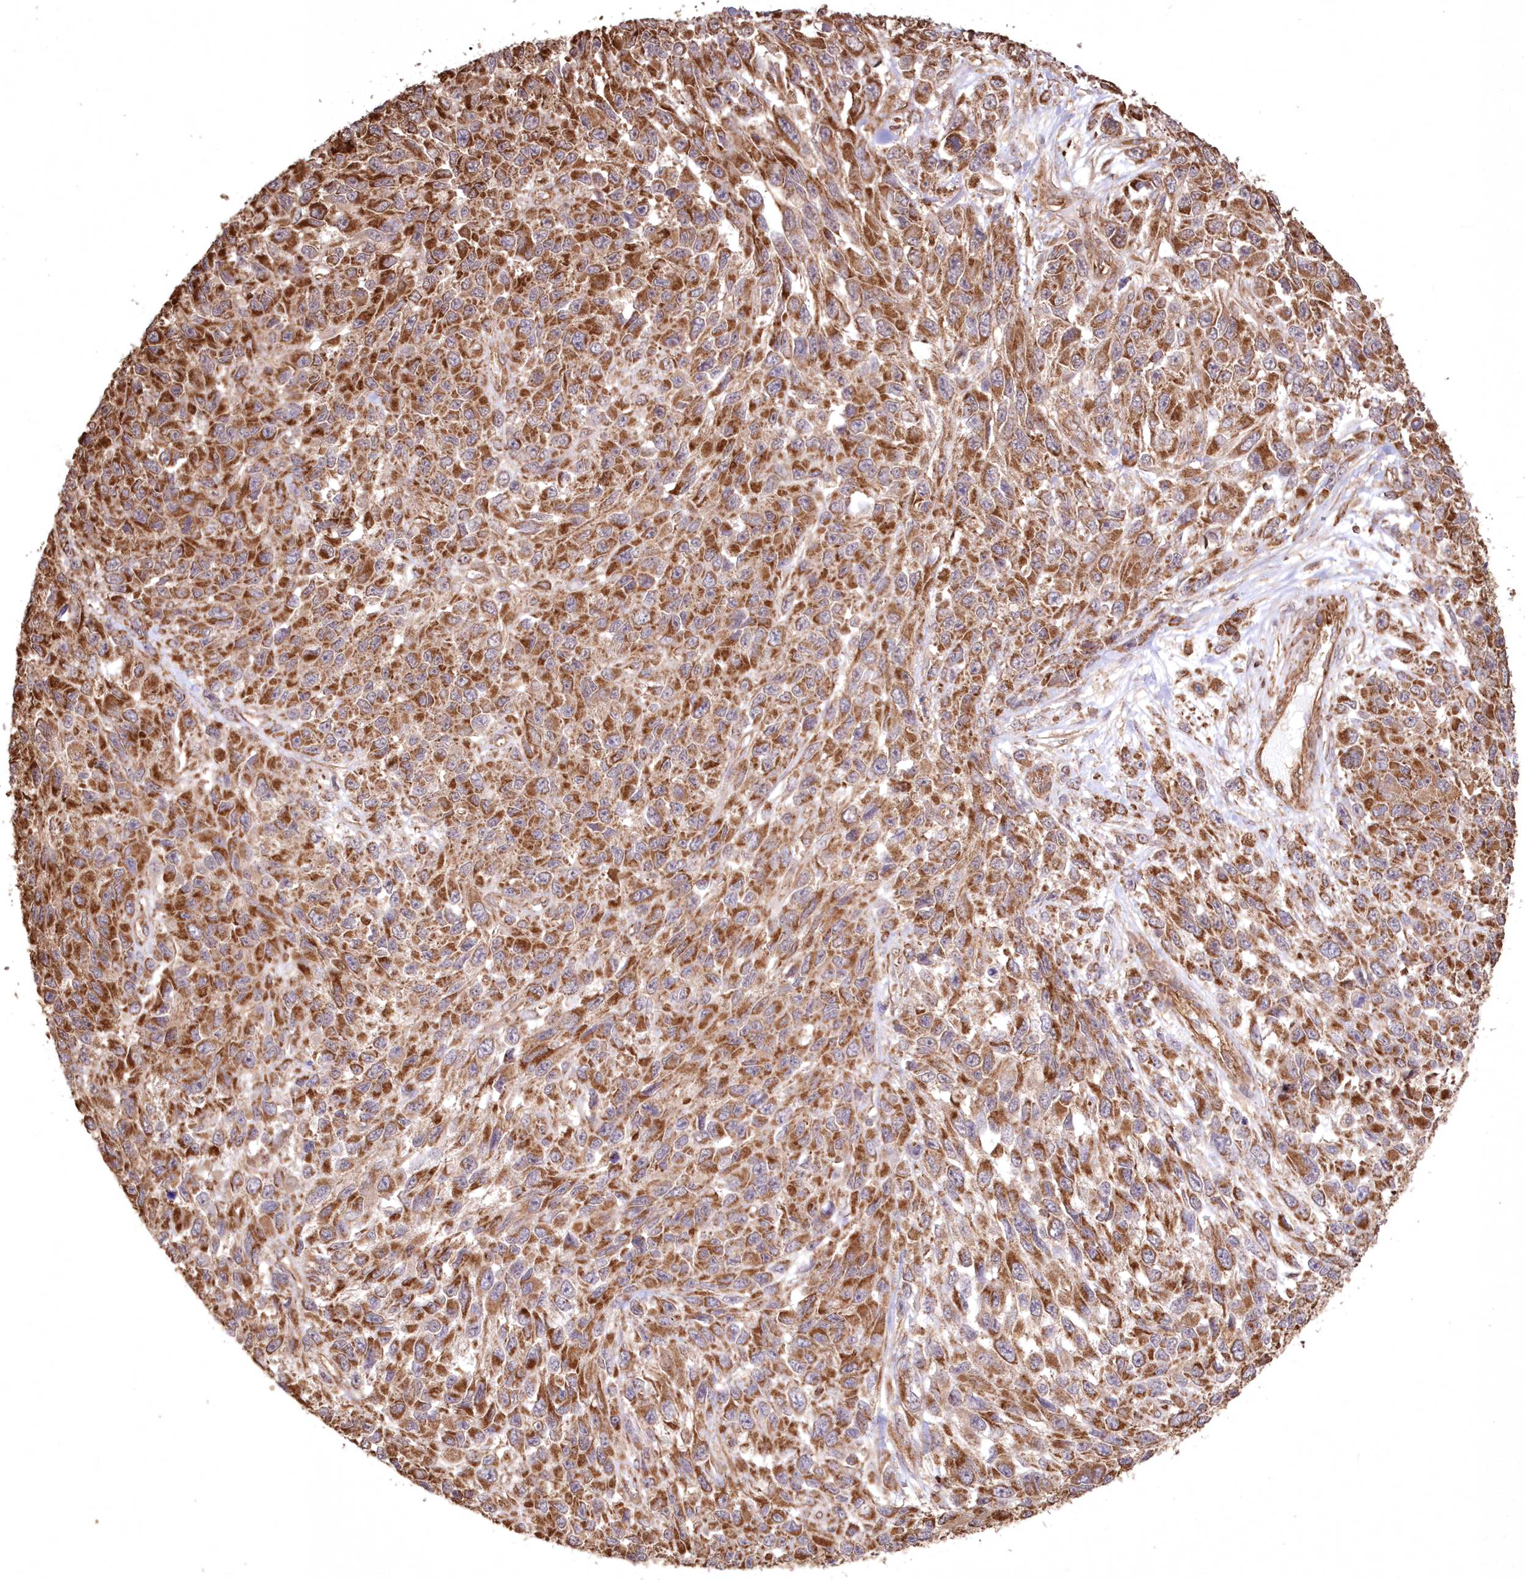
{"staining": {"intensity": "moderate", "quantity": ">75%", "location": "cytoplasmic/membranous"}, "tissue": "melanoma", "cell_type": "Tumor cells", "image_type": "cancer", "snomed": [{"axis": "morphology", "description": "Malignant melanoma, NOS"}, {"axis": "topography", "description": "Skin"}], "caption": "Immunohistochemical staining of malignant melanoma reveals moderate cytoplasmic/membranous protein expression in approximately >75% of tumor cells.", "gene": "TMEM139", "patient": {"sex": "female", "age": 96}}